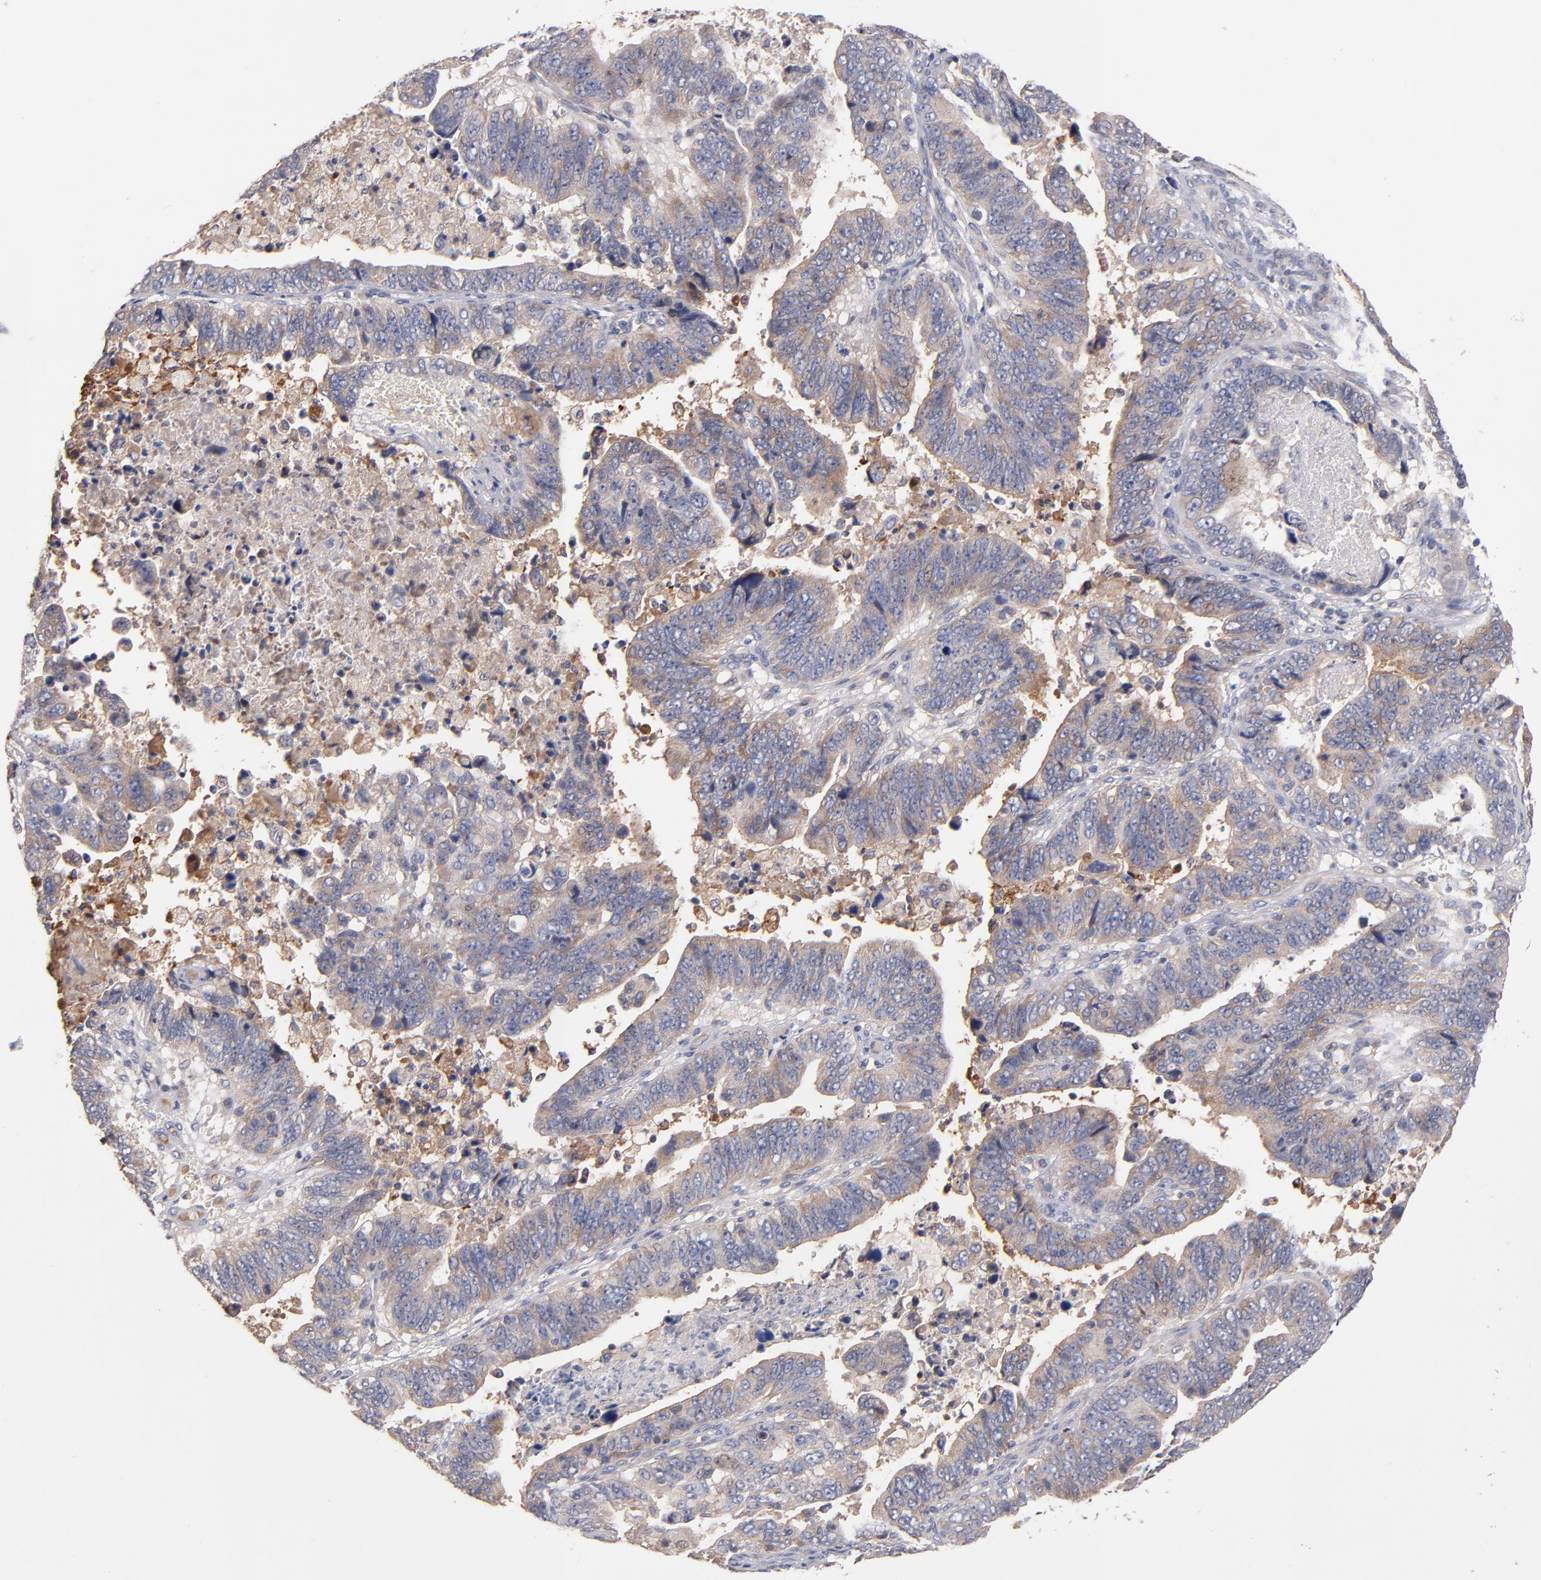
{"staining": {"intensity": "weak", "quantity": ">75%", "location": "cytoplasmic/membranous"}, "tissue": "stomach cancer", "cell_type": "Tumor cells", "image_type": "cancer", "snomed": [{"axis": "morphology", "description": "Adenocarcinoma, NOS"}, {"axis": "topography", "description": "Stomach, upper"}], "caption": "Brown immunohistochemical staining in stomach cancer reveals weak cytoplasmic/membranous staining in approximately >75% of tumor cells.", "gene": "DACT1", "patient": {"sex": "female", "age": 50}}